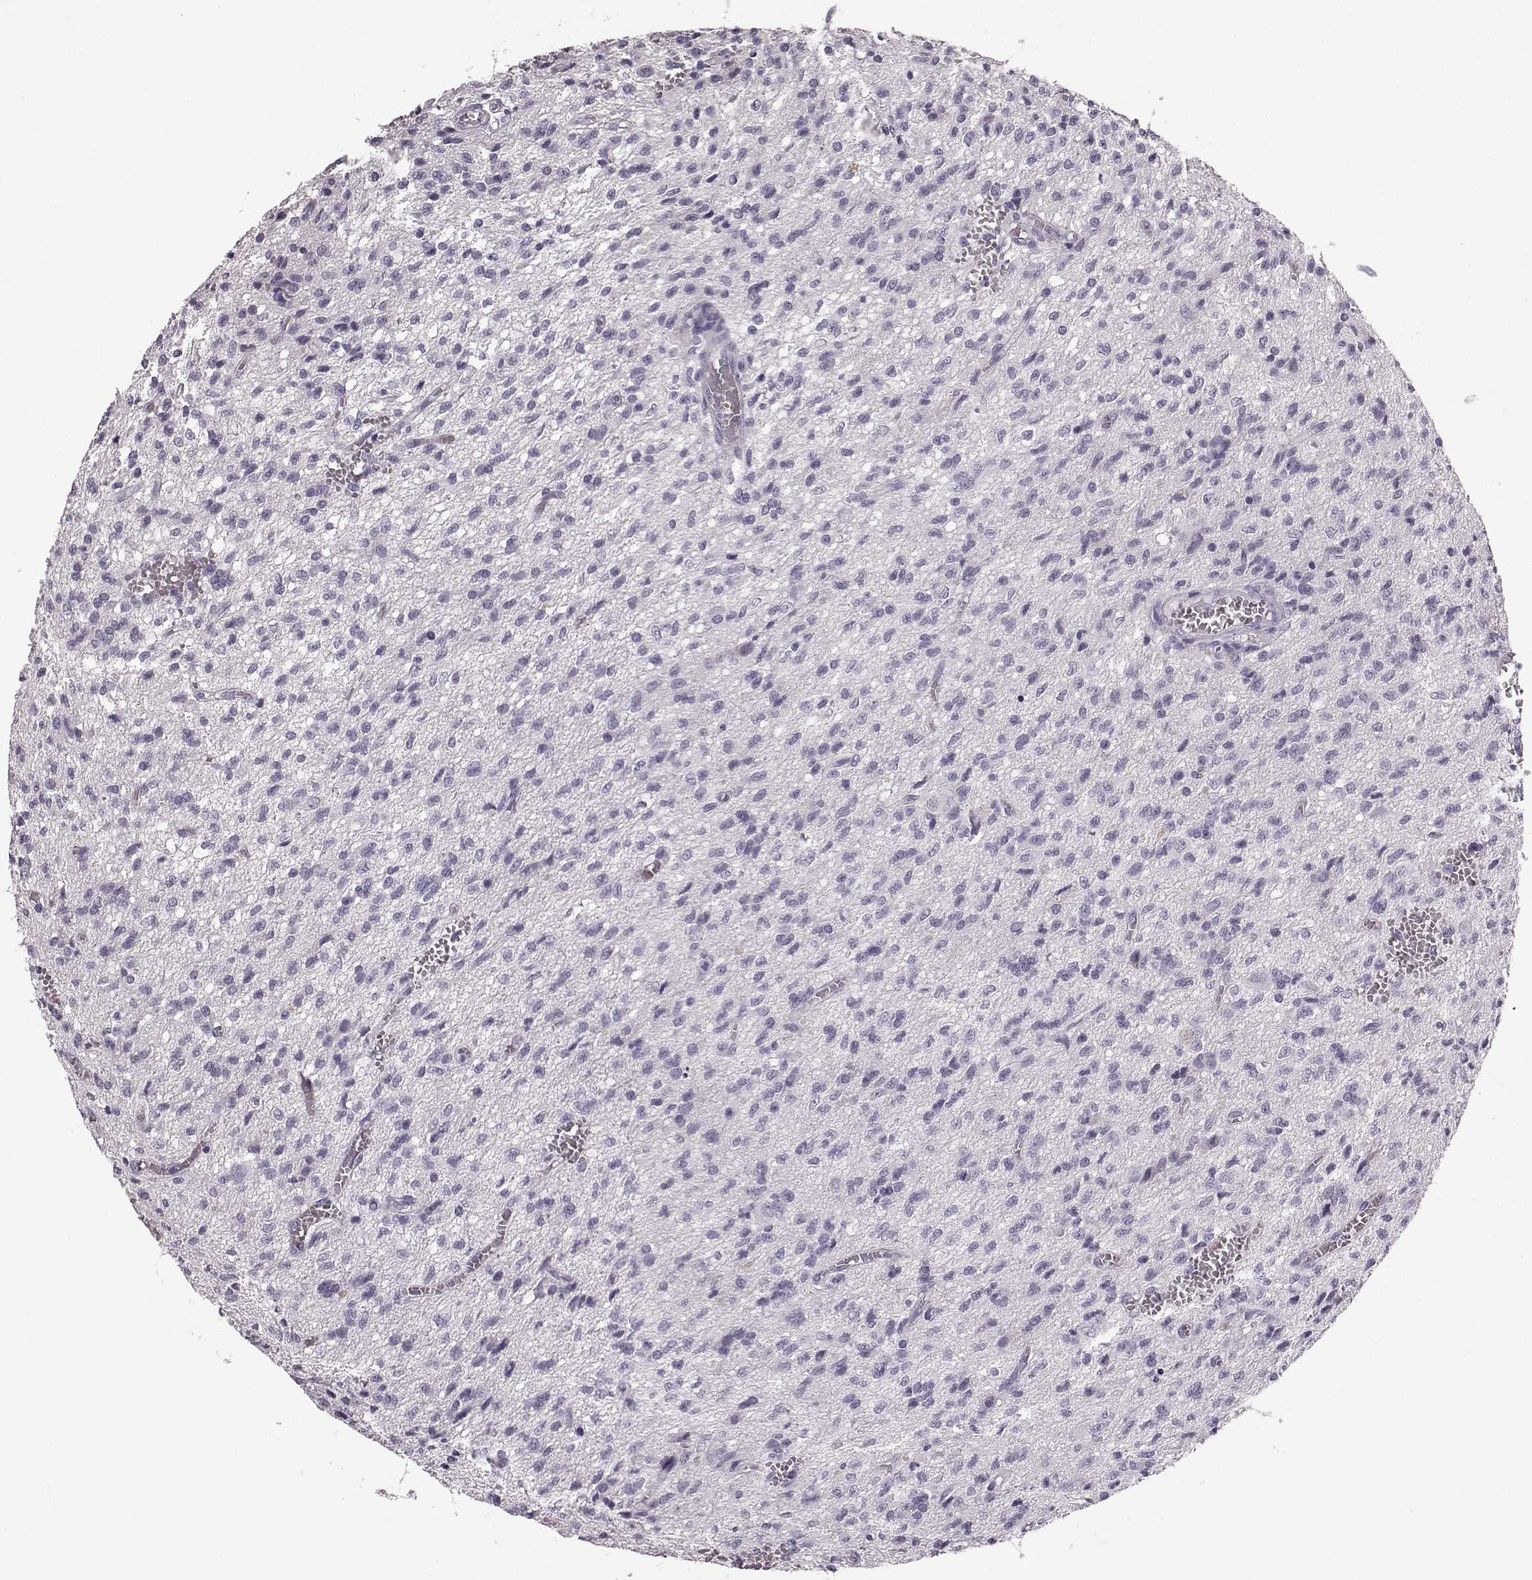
{"staining": {"intensity": "negative", "quantity": "none", "location": "none"}, "tissue": "glioma", "cell_type": "Tumor cells", "image_type": "cancer", "snomed": [{"axis": "morphology", "description": "Glioma, malignant, Low grade"}, {"axis": "topography", "description": "Brain"}], "caption": "This is a micrograph of IHC staining of malignant glioma (low-grade), which shows no staining in tumor cells.", "gene": "AIPL1", "patient": {"sex": "male", "age": 64}}